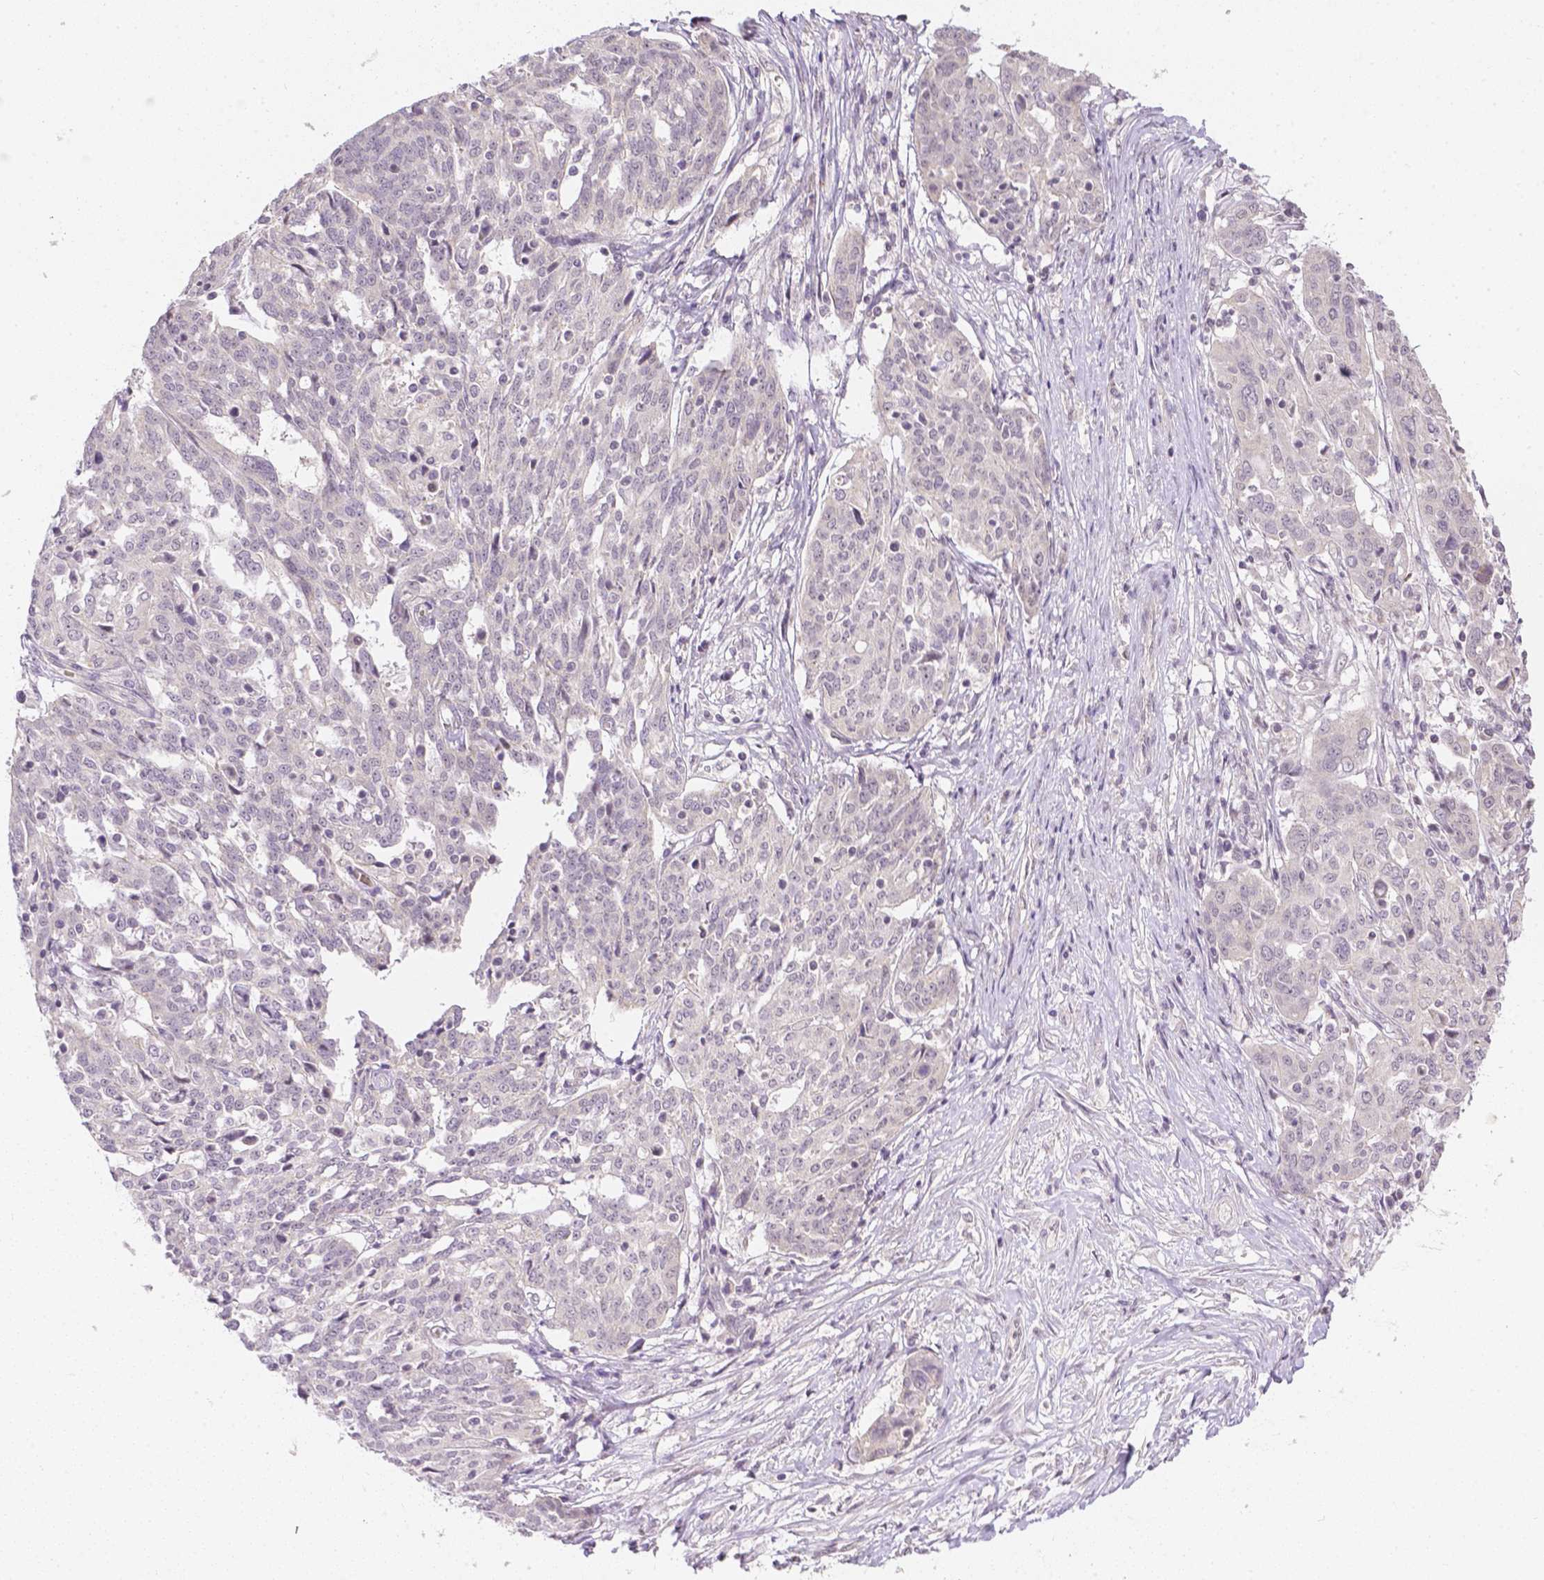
{"staining": {"intensity": "negative", "quantity": "none", "location": "none"}, "tissue": "ovarian cancer", "cell_type": "Tumor cells", "image_type": "cancer", "snomed": [{"axis": "morphology", "description": "Cystadenocarcinoma, serous, NOS"}, {"axis": "topography", "description": "Ovary"}], "caption": "Immunohistochemistry (IHC) photomicrograph of neoplastic tissue: ovarian serous cystadenocarcinoma stained with DAB (3,3'-diaminobenzidine) exhibits no significant protein expression in tumor cells.", "gene": "ZNF280B", "patient": {"sex": "female", "age": 67}}